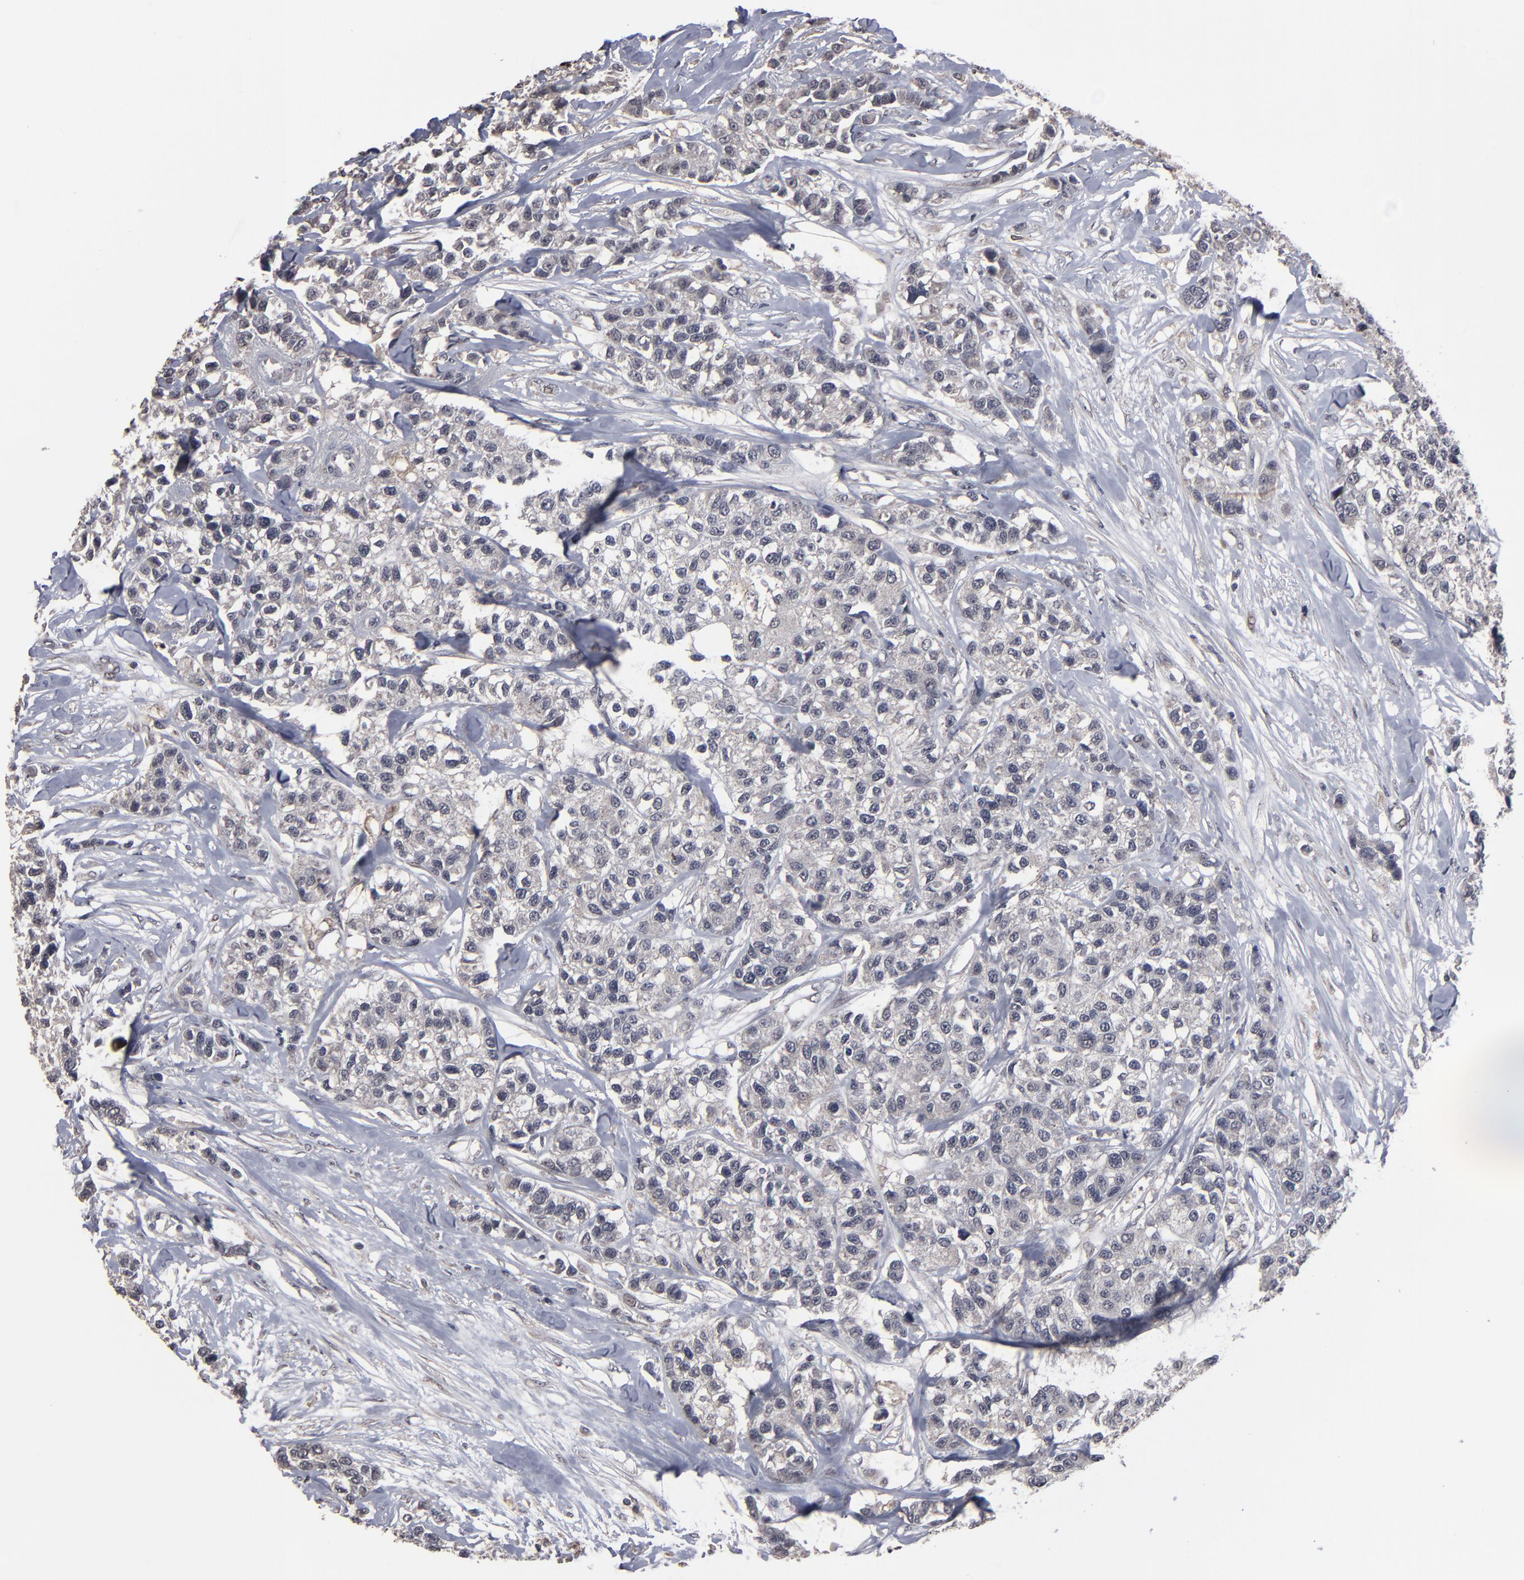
{"staining": {"intensity": "weak", "quantity": "25%-75%", "location": "cytoplasmic/membranous"}, "tissue": "breast cancer", "cell_type": "Tumor cells", "image_type": "cancer", "snomed": [{"axis": "morphology", "description": "Duct carcinoma"}, {"axis": "topography", "description": "Breast"}], "caption": "Immunohistochemistry of human breast cancer (invasive ductal carcinoma) exhibits low levels of weak cytoplasmic/membranous positivity in approximately 25%-75% of tumor cells.", "gene": "SLC22A17", "patient": {"sex": "female", "age": 51}}